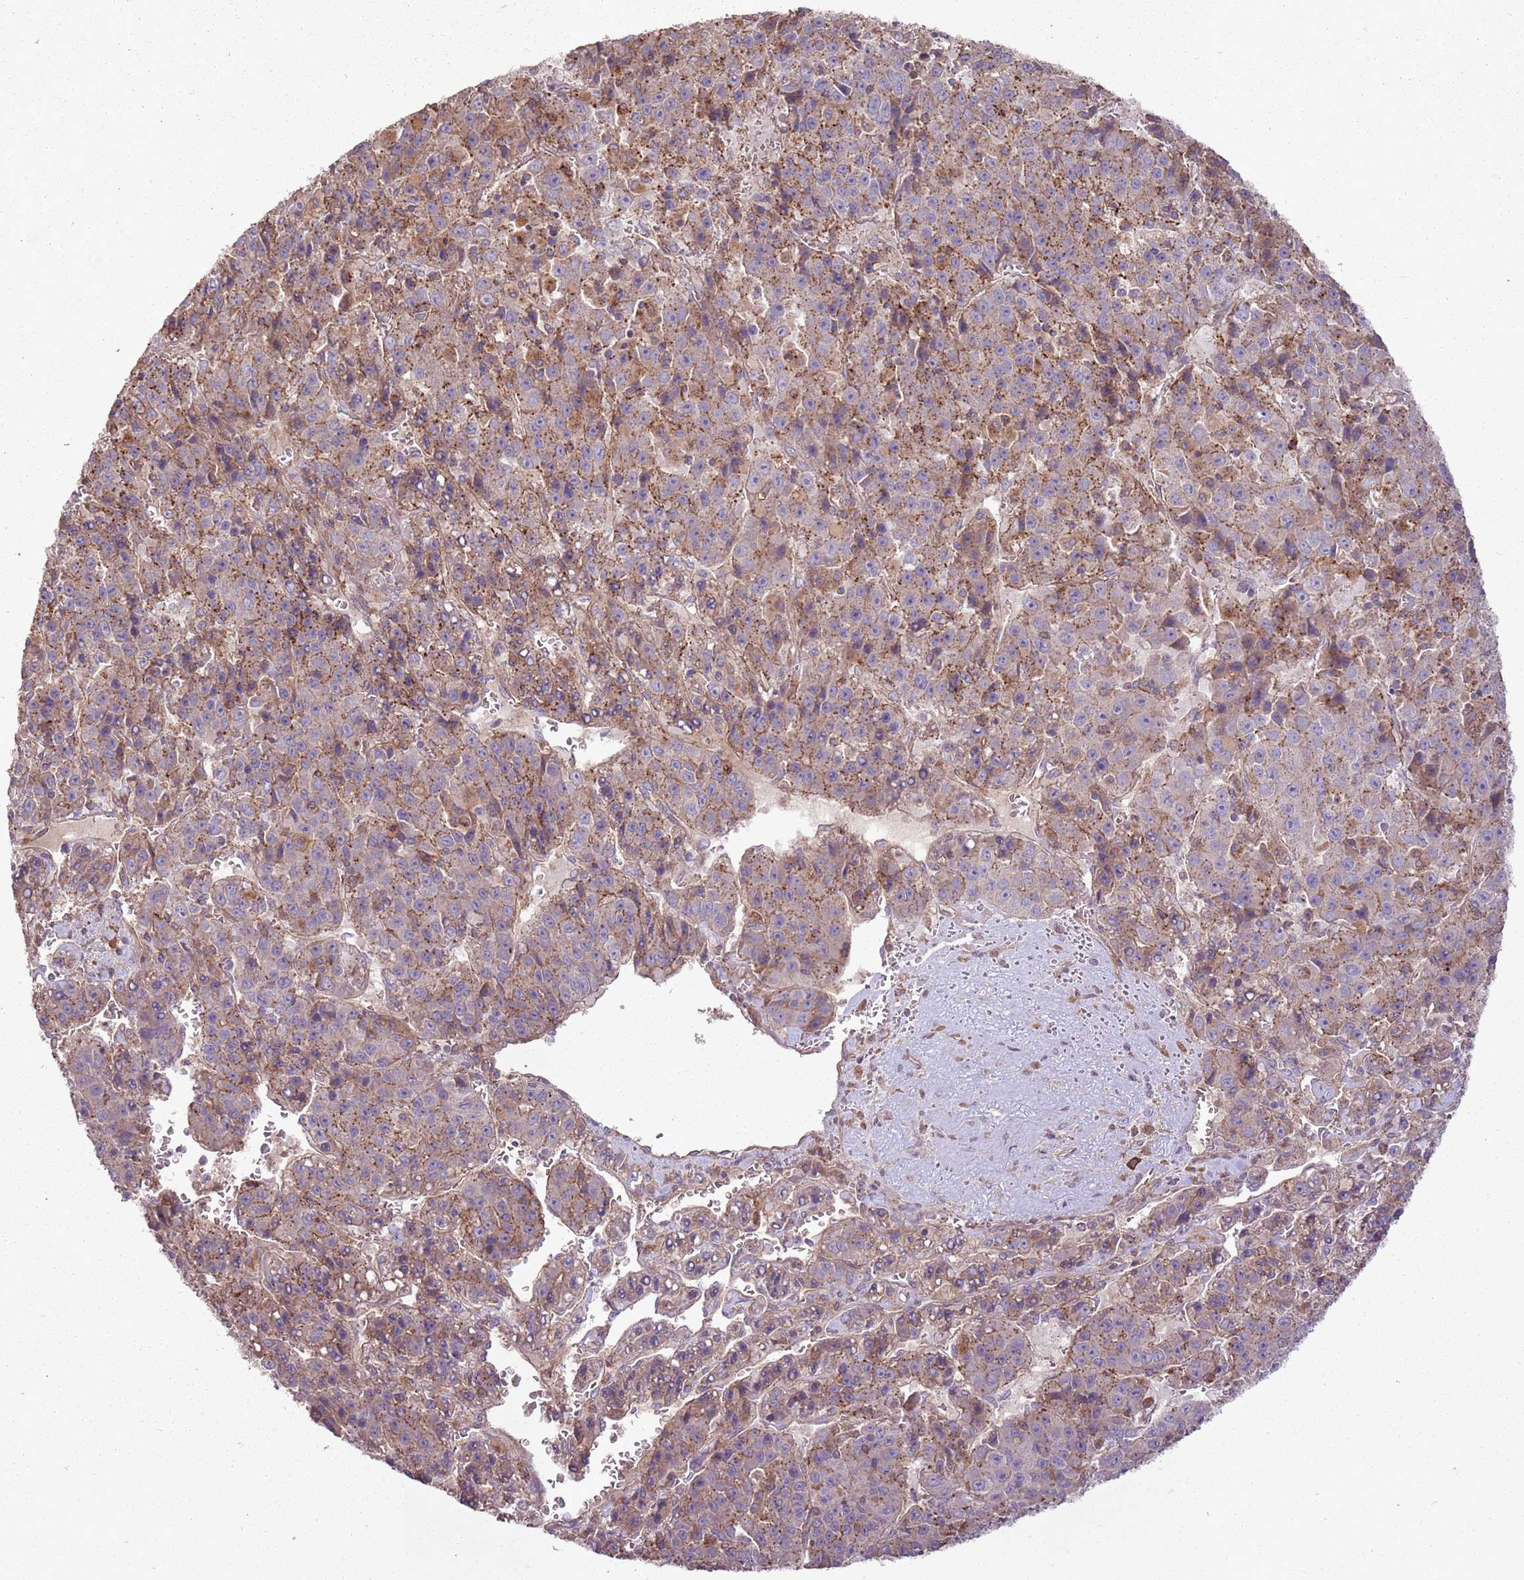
{"staining": {"intensity": "moderate", "quantity": ">75%", "location": "cytoplasmic/membranous"}, "tissue": "liver cancer", "cell_type": "Tumor cells", "image_type": "cancer", "snomed": [{"axis": "morphology", "description": "Carcinoma, Hepatocellular, NOS"}, {"axis": "topography", "description": "Liver"}], "caption": "Immunohistochemistry micrograph of neoplastic tissue: human hepatocellular carcinoma (liver) stained using immunohistochemistry (IHC) exhibits medium levels of moderate protein expression localized specifically in the cytoplasmic/membranous of tumor cells, appearing as a cytoplasmic/membranous brown color.", "gene": "ANKRD24", "patient": {"sex": "female", "age": 53}}